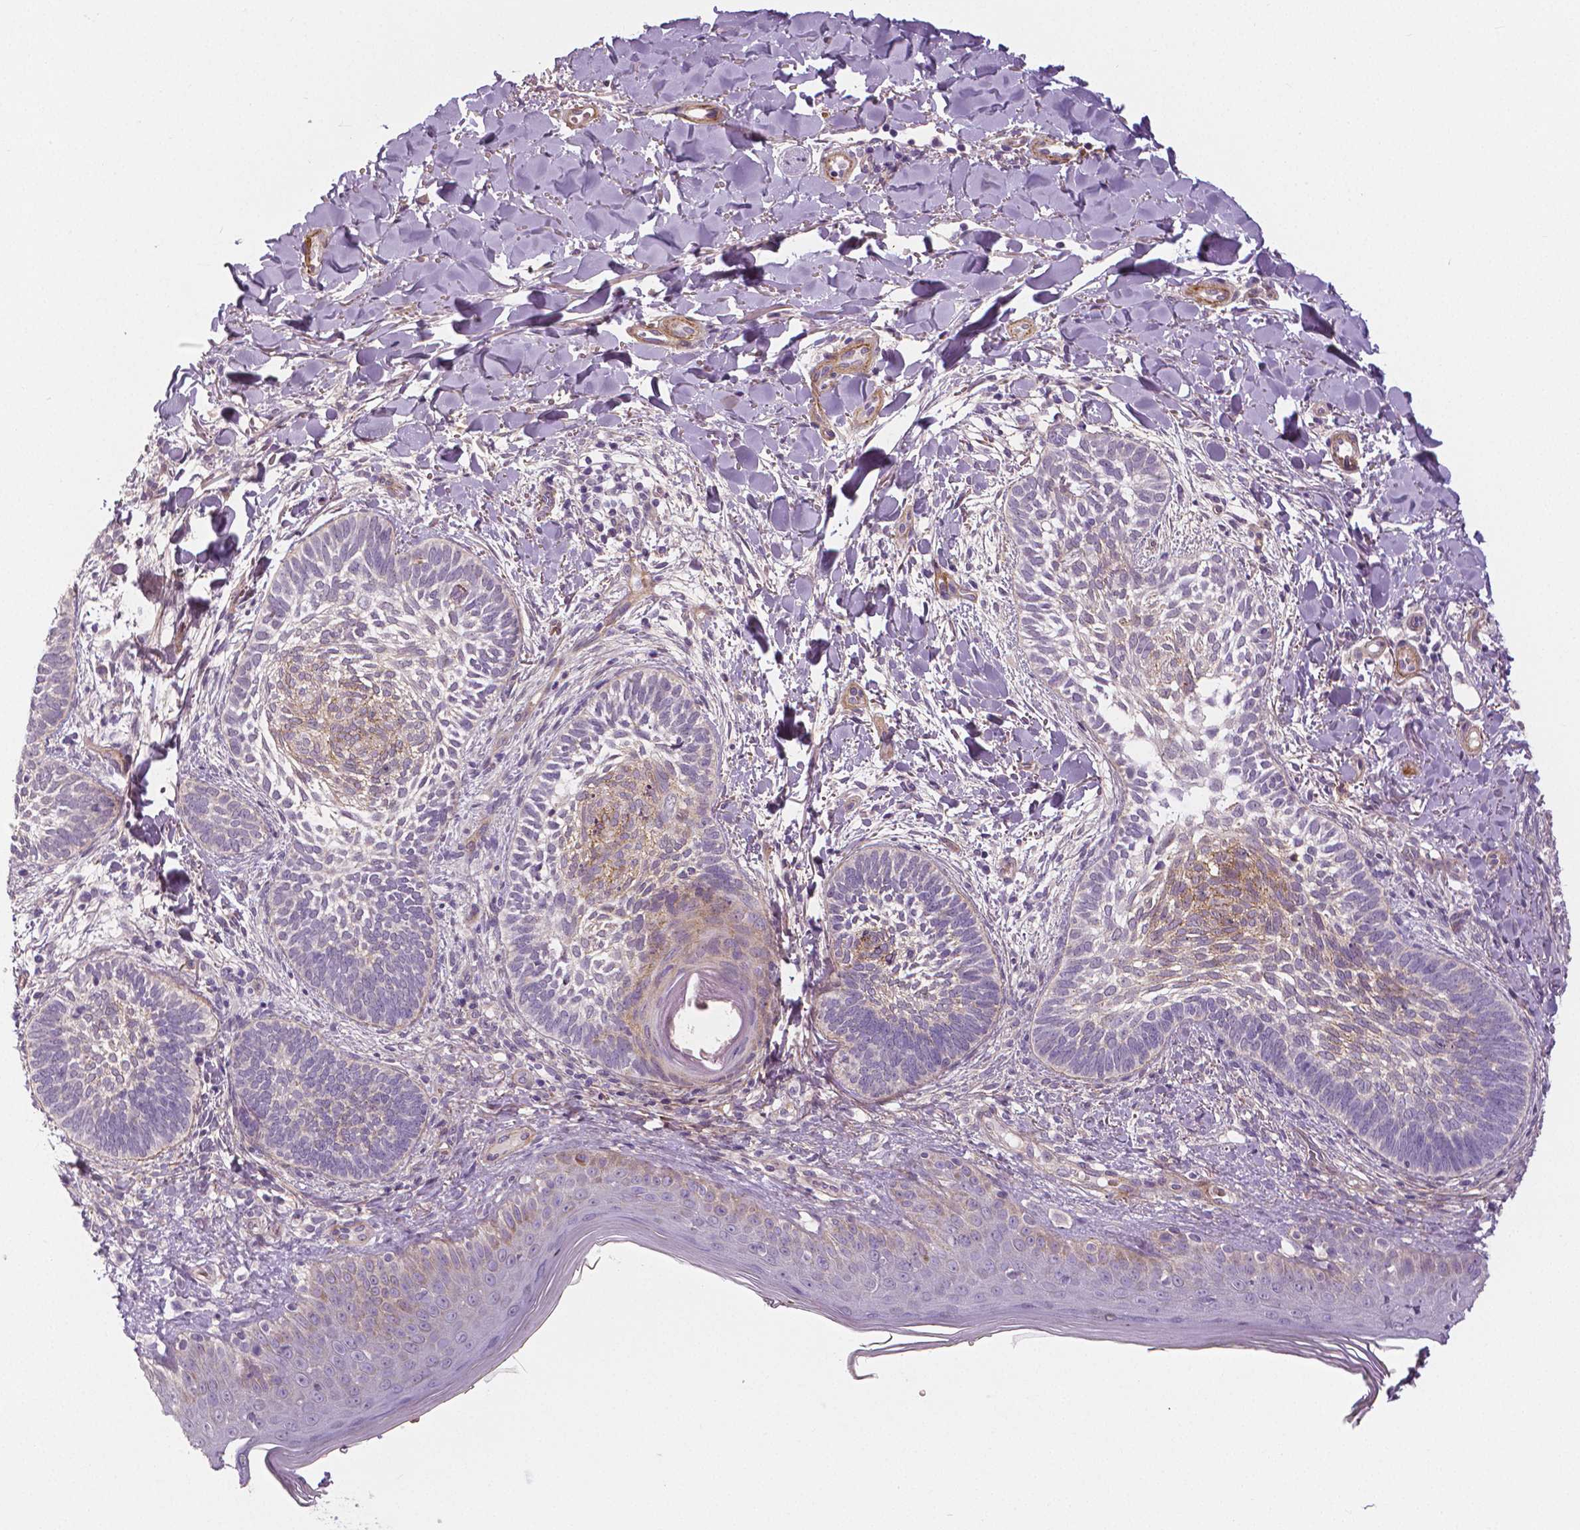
{"staining": {"intensity": "weak", "quantity": "<25%", "location": "cytoplasmic/membranous"}, "tissue": "skin cancer", "cell_type": "Tumor cells", "image_type": "cancer", "snomed": [{"axis": "morphology", "description": "Normal tissue, NOS"}, {"axis": "morphology", "description": "Basal cell carcinoma"}, {"axis": "topography", "description": "Skin"}], "caption": "DAB (3,3'-diaminobenzidine) immunohistochemical staining of human skin cancer (basal cell carcinoma) shows no significant staining in tumor cells.", "gene": "FLT1", "patient": {"sex": "male", "age": 46}}